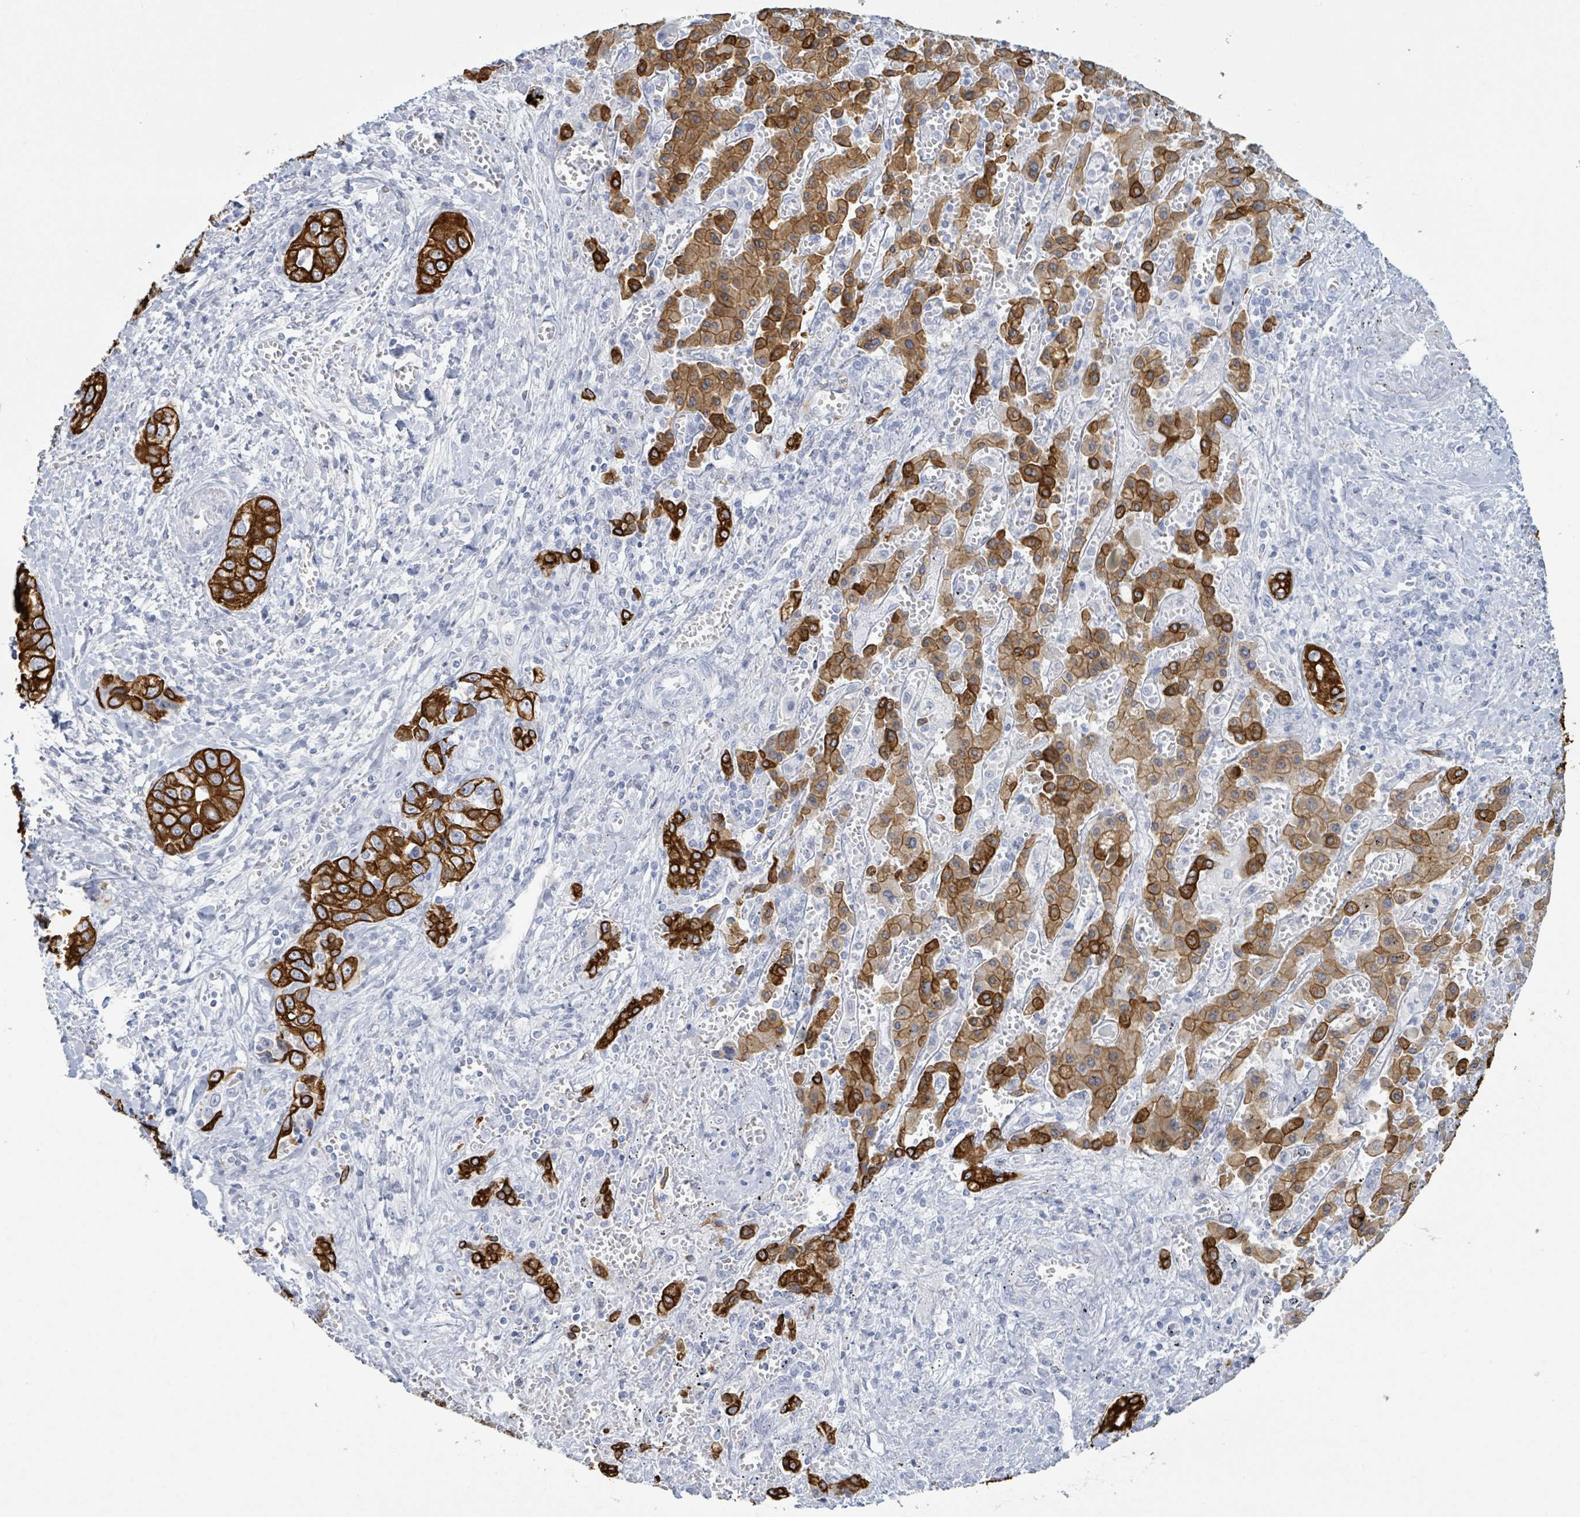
{"staining": {"intensity": "strong", "quantity": ">75%", "location": "cytoplasmic/membranous"}, "tissue": "liver cancer", "cell_type": "Tumor cells", "image_type": "cancer", "snomed": [{"axis": "morphology", "description": "Cholangiocarcinoma"}, {"axis": "topography", "description": "Liver"}], "caption": "Human cholangiocarcinoma (liver) stained with a brown dye demonstrates strong cytoplasmic/membranous positive expression in approximately >75% of tumor cells.", "gene": "KRT8", "patient": {"sex": "female", "age": 52}}